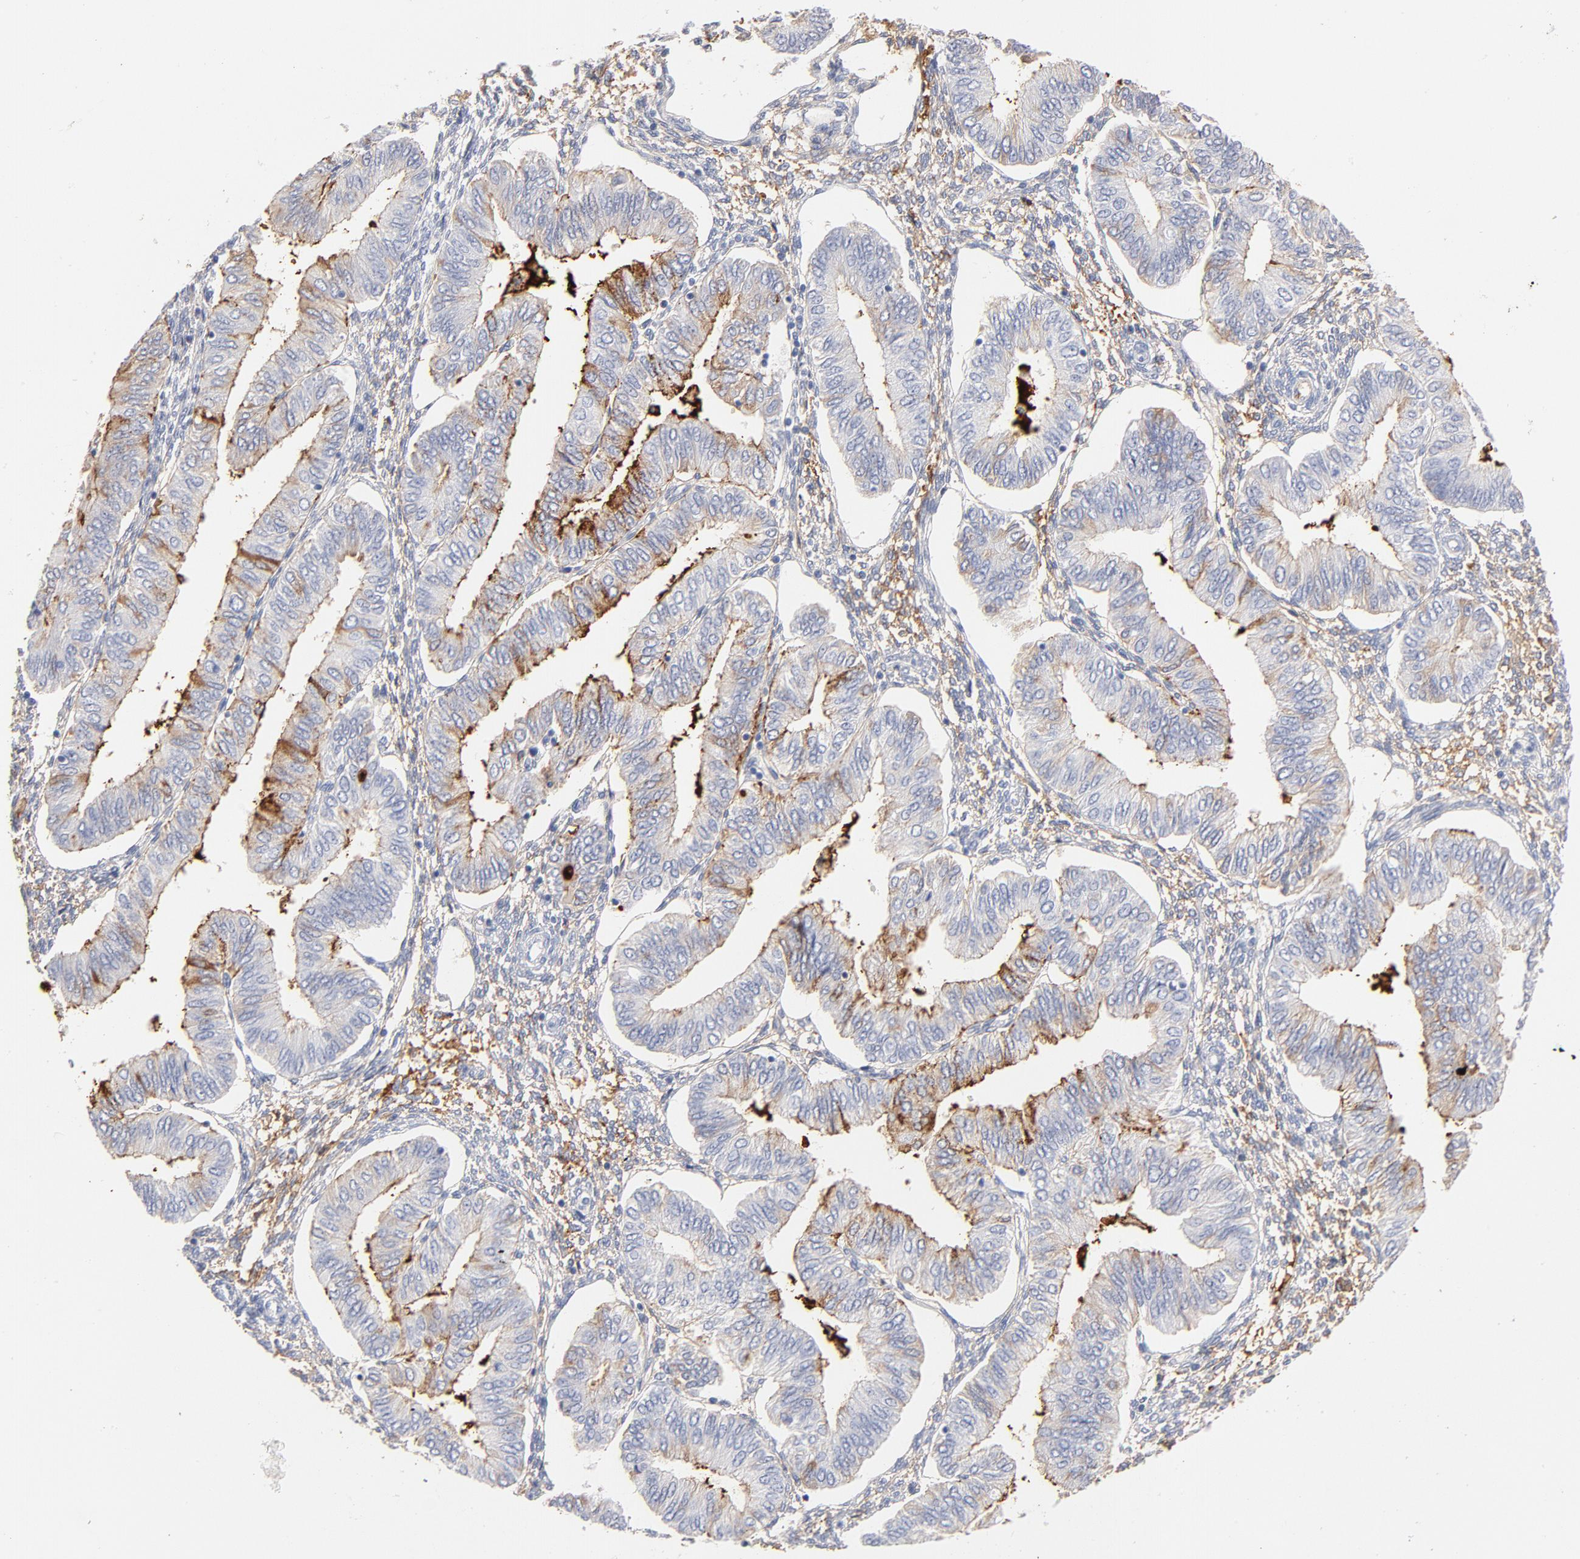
{"staining": {"intensity": "moderate", "quantity": "25%-75%", "location": "cytoplasmic/membranous"}, "tissue": "endometrial cancer", "cell_type": "Tumor cells", "image_type": "cancer", "snomed": [{"axis": "morphology", "description": "Adenocarcinoma, NOS"}, {"axis": "topography", "description": "Endometrium"}], "caption": "Immunohistochemistry (IHC) photomicrograph of endometrial cancer stained for a protein (brown), which exhibits medium levels of moderate cytoplasmic/membranous staining in about 25%-75% of tumor cells.", "gene": "C3", "patient": {"sex": "female", "age": 51}}